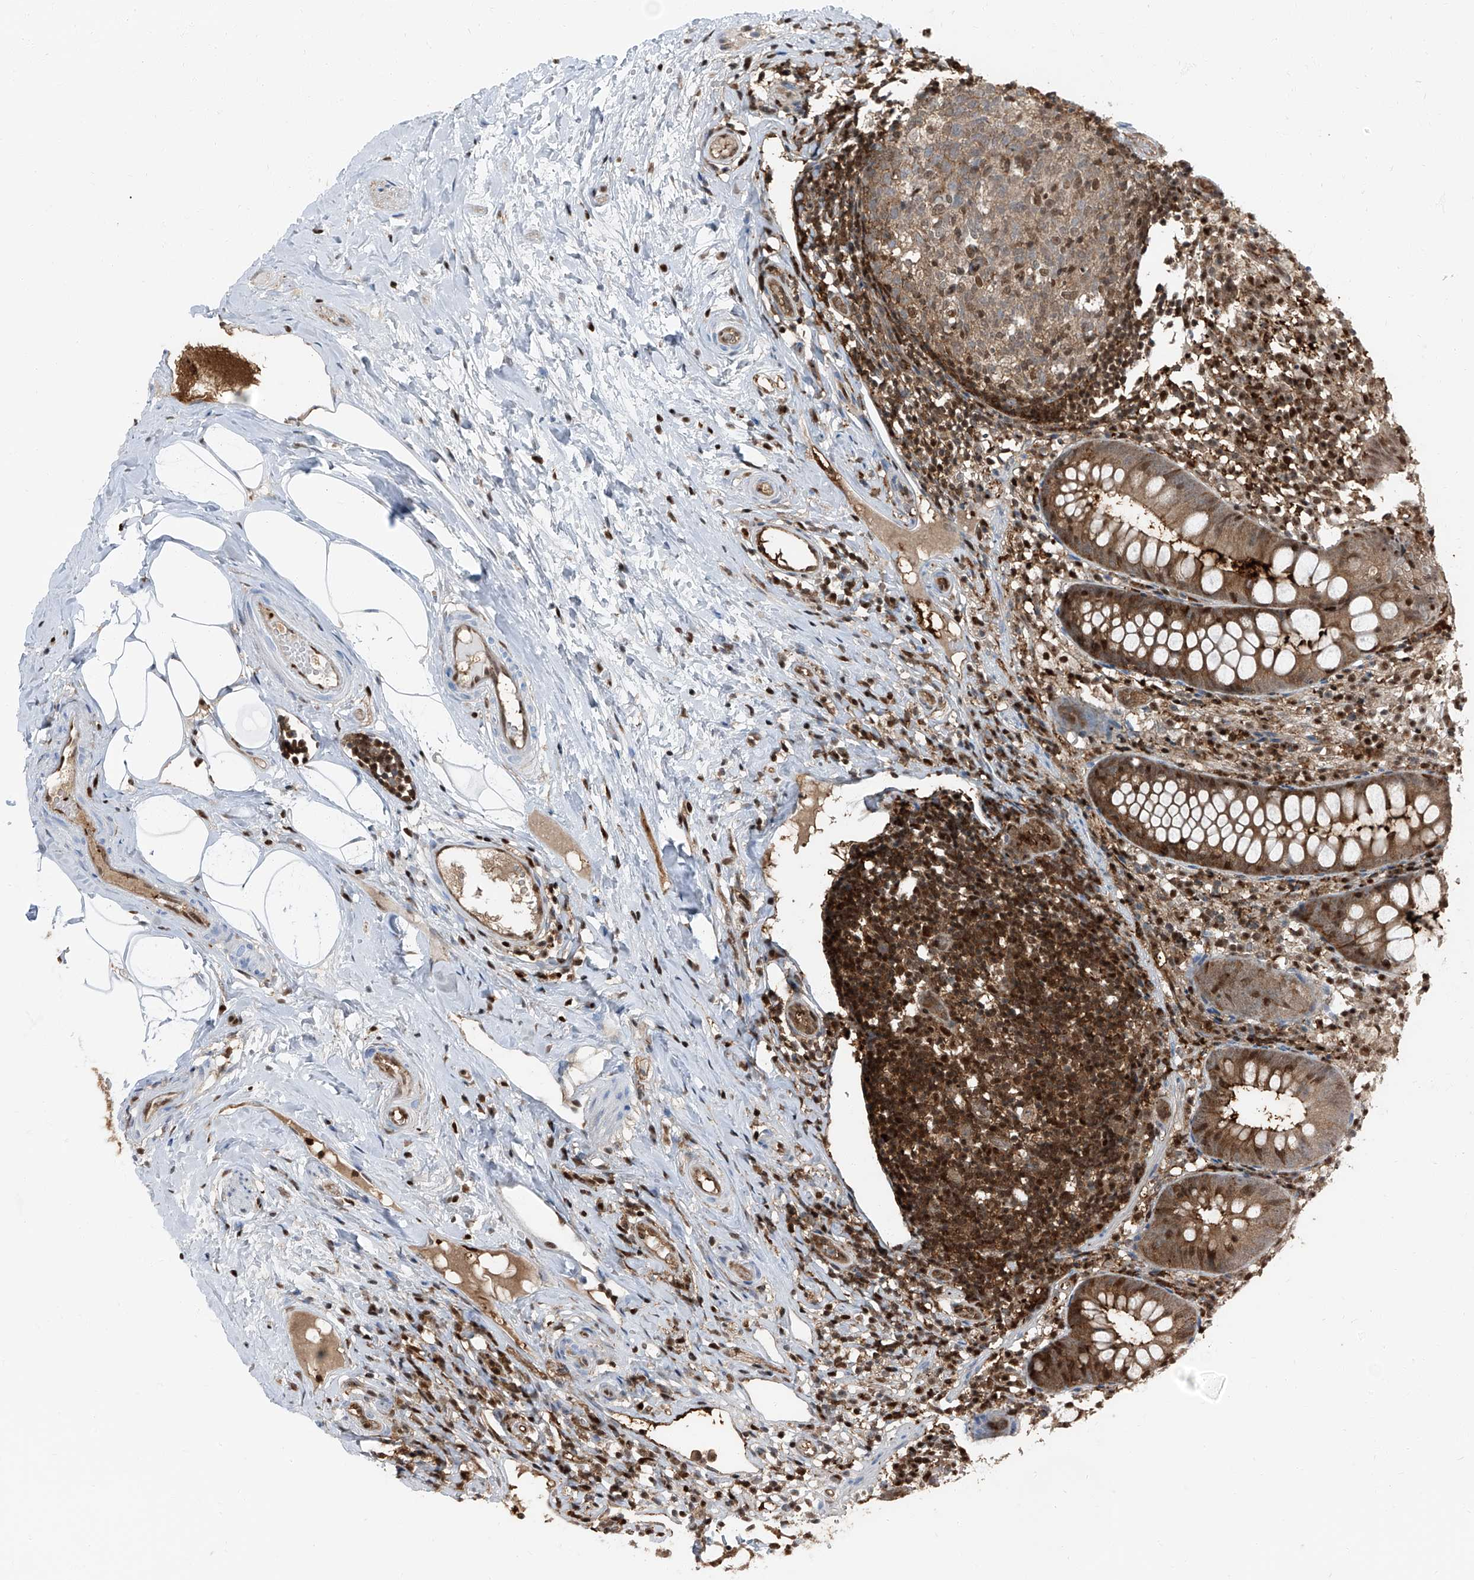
{"staining": {"intensity": "moderate", "quantity": ">75%", "location": "cytoplasmic/membranous,nuclear"}, "tissue": "appendix", "cell_type": "Glandular cells", "image_type": "normal", "snomed": [{"axis": "morphology", "description": "Normal tissue, NOS"}, {"axis": "topography", "description": "Appendix"}], "caption": "Glandular cells exhibit medium levels of moderate cytoplasmic/membranous,nuclear staining in about >75% of cells in normal human appendix.", "gene": "PSMB10", "patient": {"sex": "female", "age": 20}}